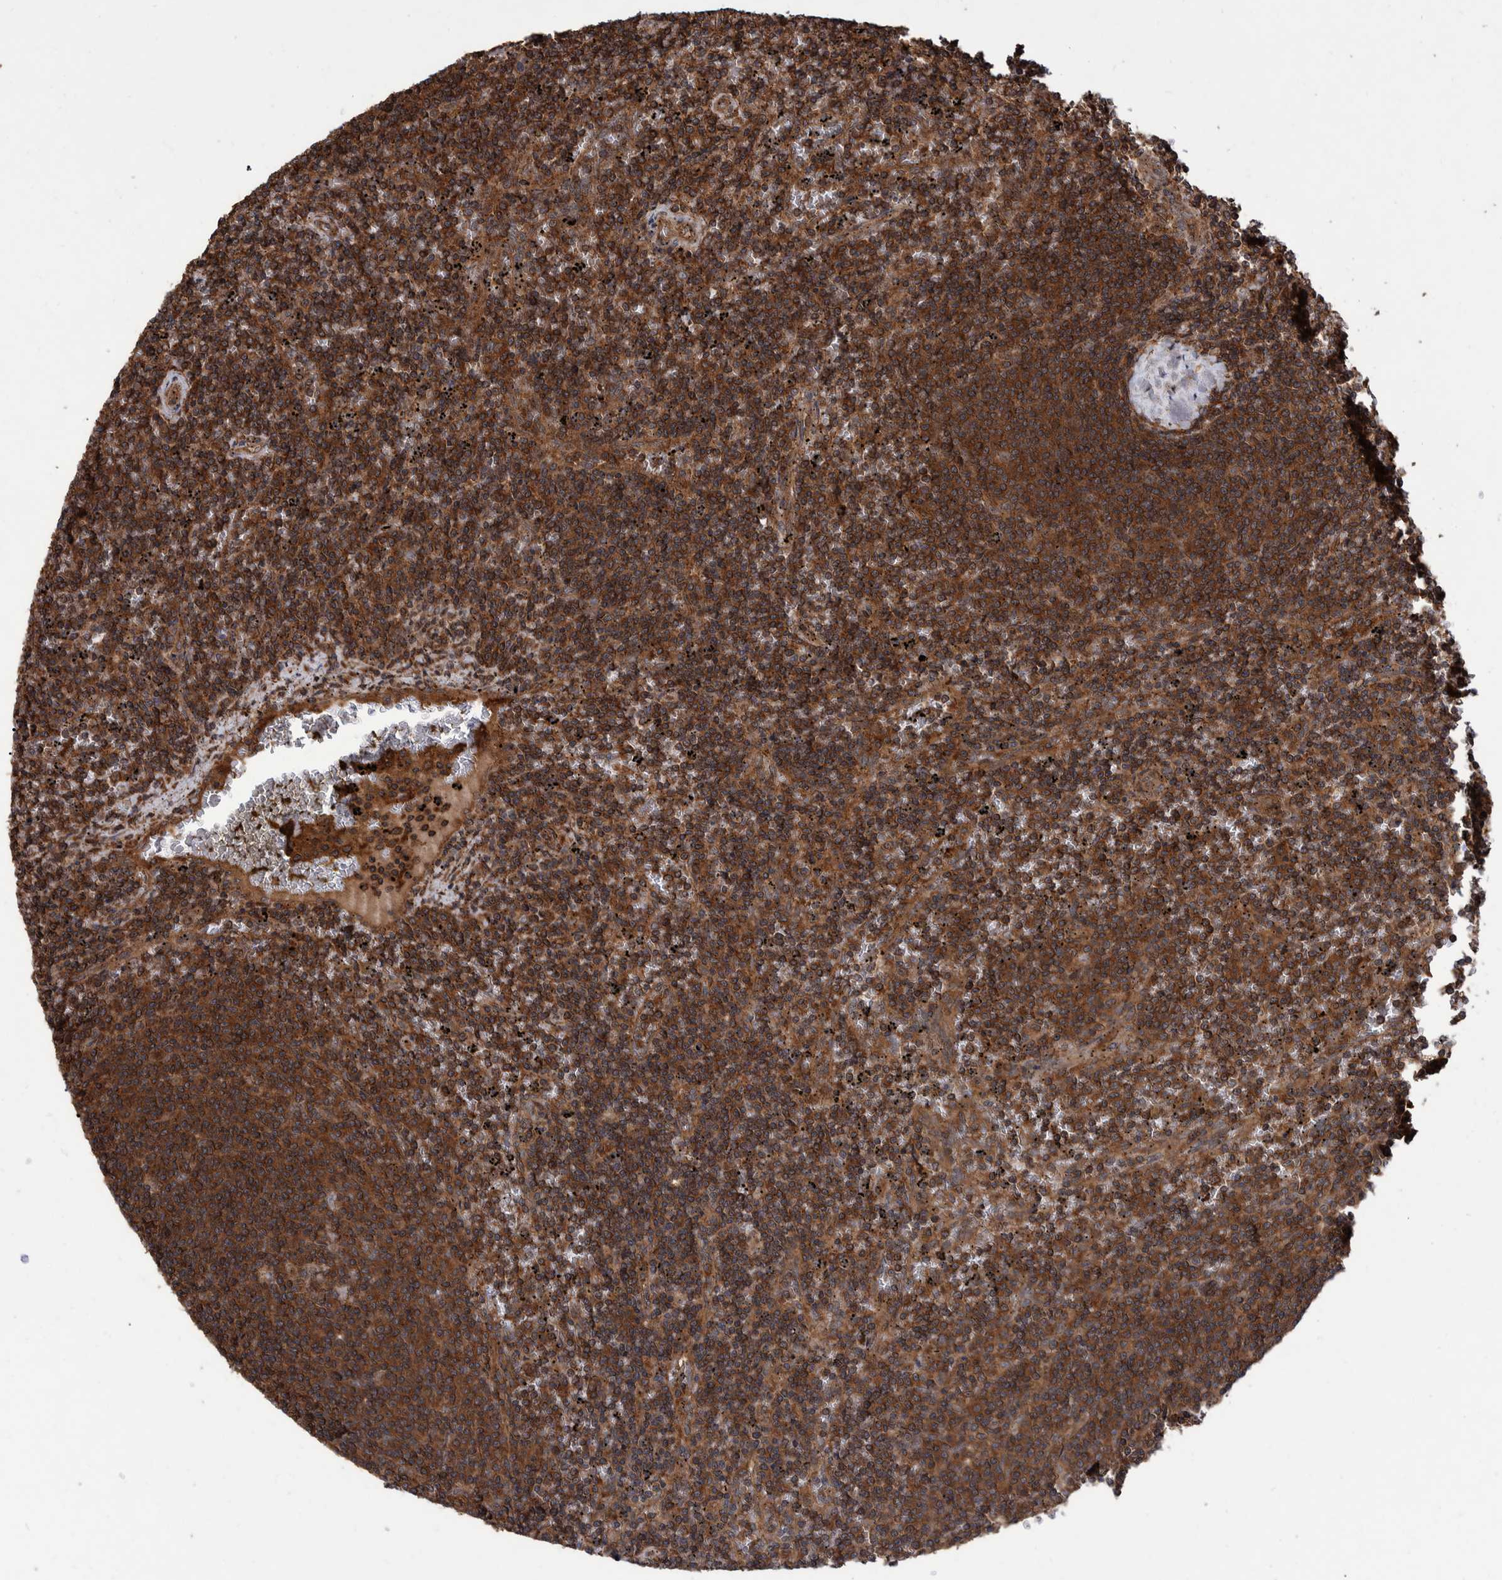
{"staining": {"intensity": "strong", "quantity": ">75%", "location": "cytoplasmic/membranous"}, "tissue": "lymphoma", "cell_type": "Tumor cells", "image_type": "cancer", "snomed": [{"axis": "morphology", "description": "Malignant lymphoma, non-Hodgkin's type, Low grade"}, {"axis": "topography", "description": "Spleen"}], "caption": "The micrograph shows staining of low-grade malignant lymphoma, non-Hodgkin's type, revealing strong cytoplasmic/membranous protein expression (brown color) within tumor cells.", "gene": "VBP1", "patient": {"sex": "female", "age": 50}}